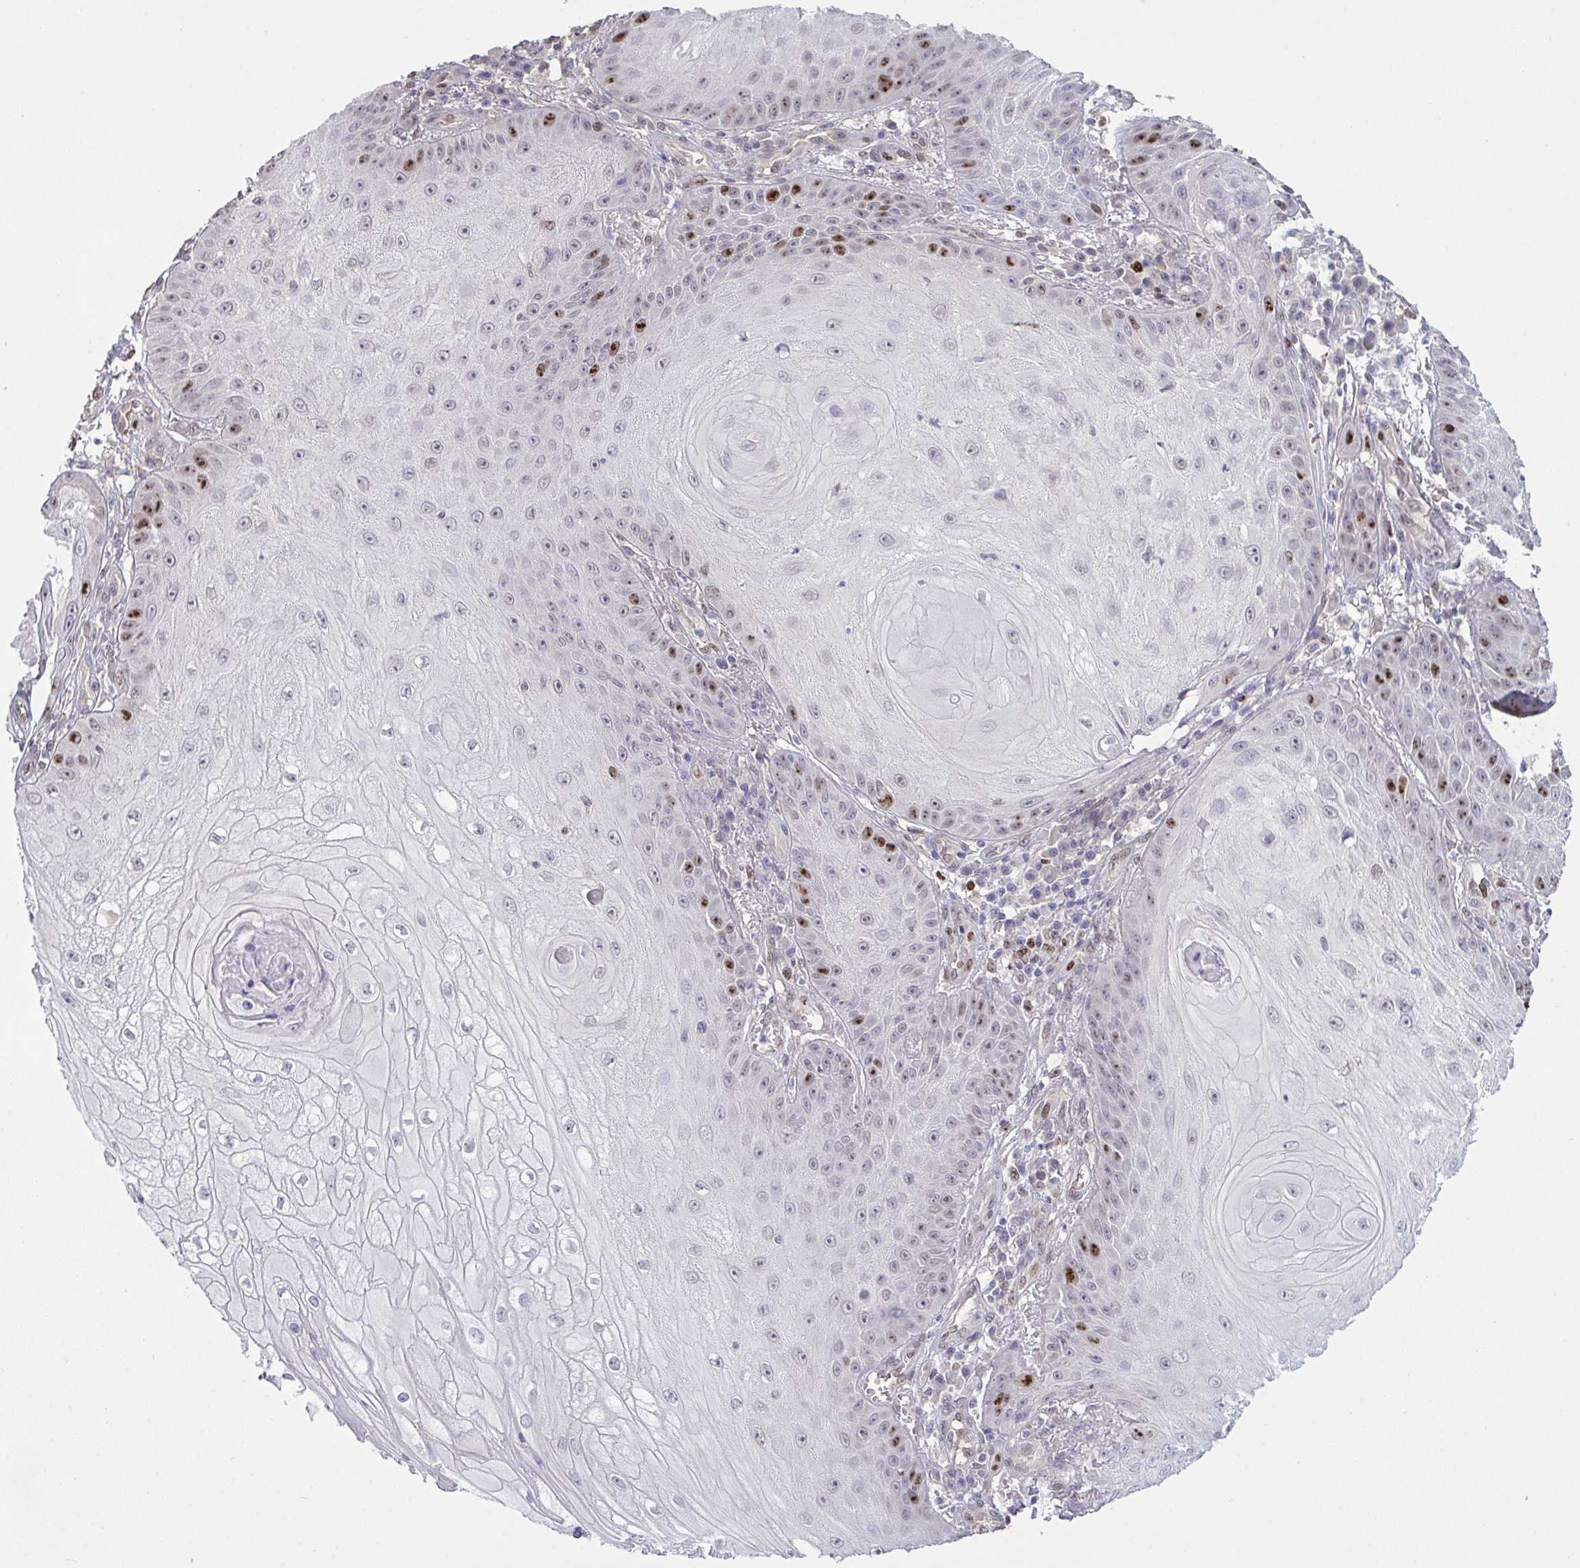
{"staining": {"intensity": "strong", "quantity": "<25%", "location": "nuclear"}, "tissue": "skin cancer", "cell_type": "Tumor cells", "image_type": "cancer", "snomed": [{"axis": "morphology", "description": "Squamous cell carcinoma, NOS"}, {"axis": "topography", "description": "Skin"}], "caption": "This is a photomicrograph of immunohistochemistry staining of skin cancer, which shows strong positivity in the nuclear of tumor cells.", "gene": "SETD7", "patient": {"sex": "male", "age": 70}}